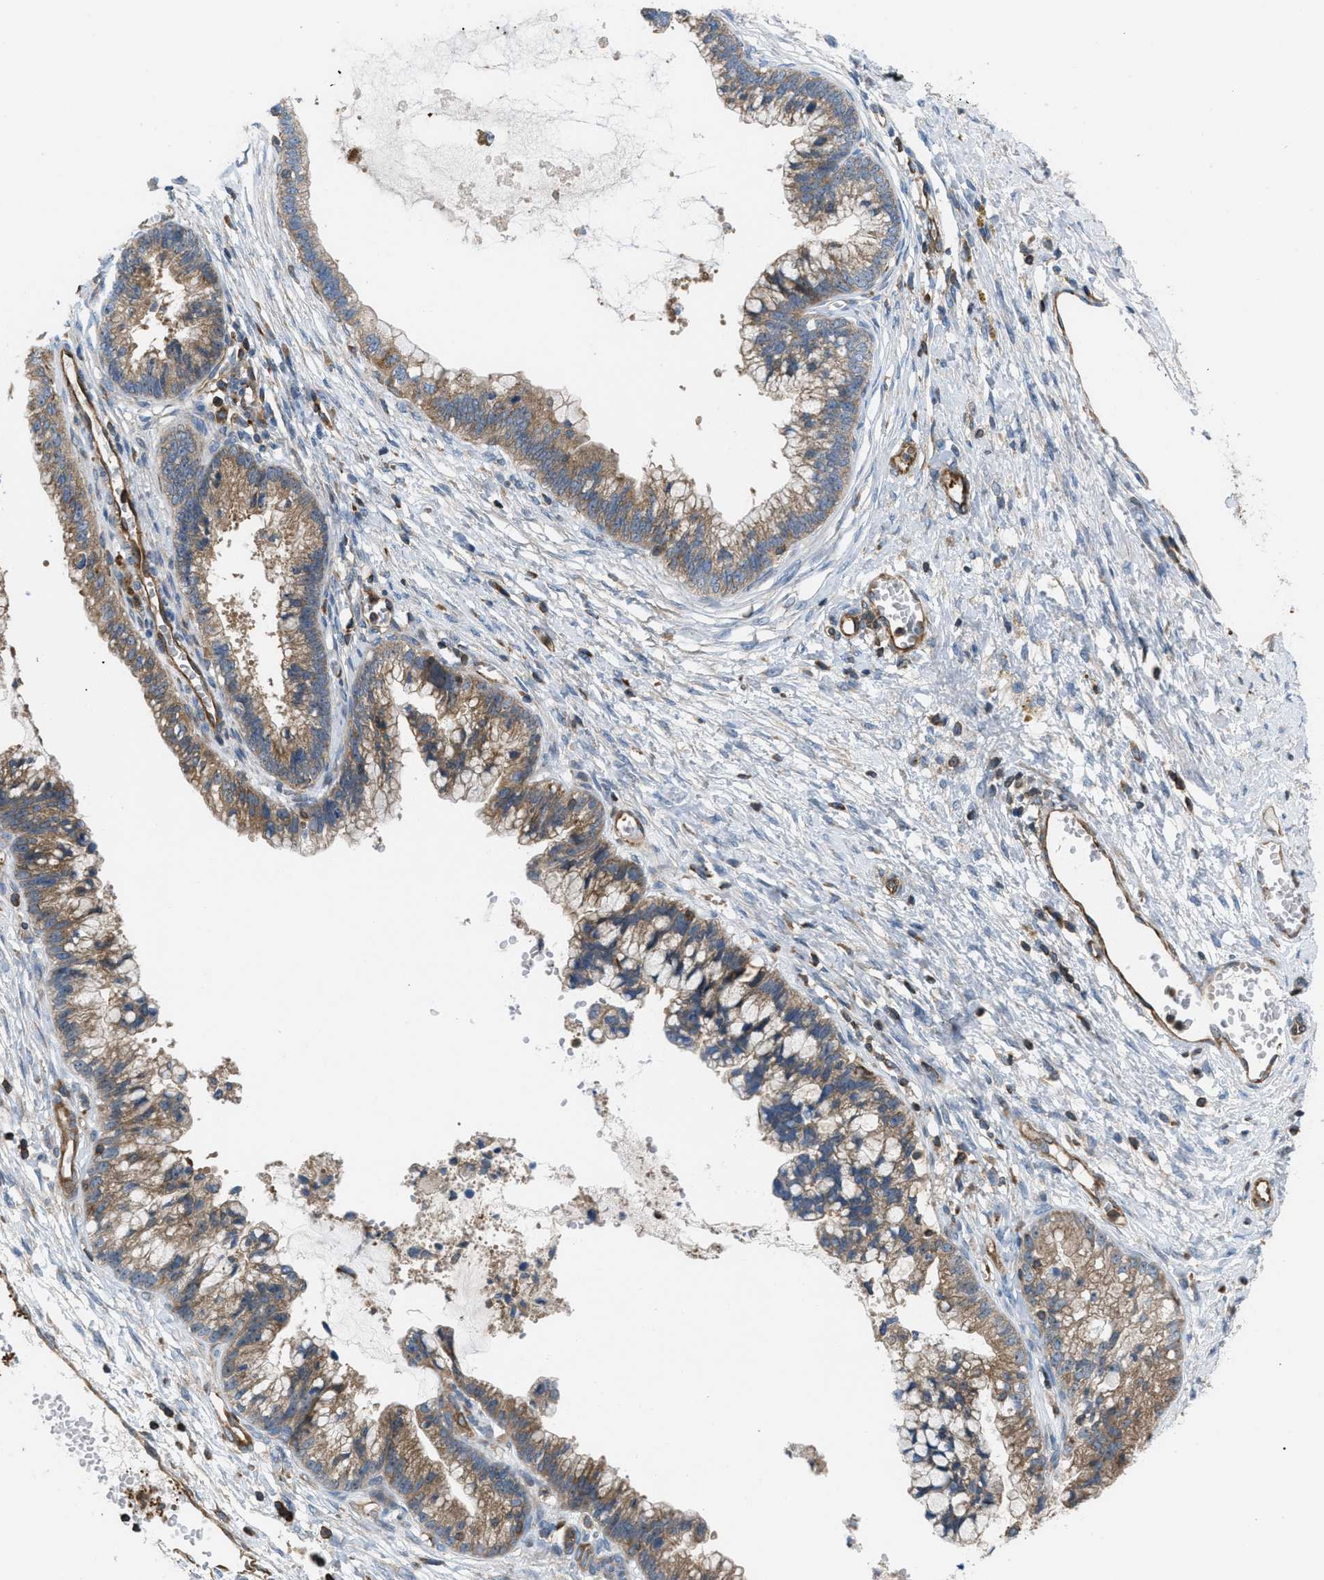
{"staining": {"intensity": "moderate", "quantity": ">75%", "location": "cytoplasmic/membranous"}, "tissue": "cervical cancer", "cell_type": "Tumor cells", "image_type": "cancer", "snomed": [{"axis": "morphology", "description": "Adenocarcinoma, NOS"}, {"axis": "topography", "description": "Cervix"}], "caption": "This is an image of immunohistochemistry (IHC) staining of cervical cancer (adenocarcinoma), which shows moderate positivity in the cytoplasmic/membranous of tumor cells.", "gene": "ATP2A3", "patient": {"sex": "female", "age": 44}}